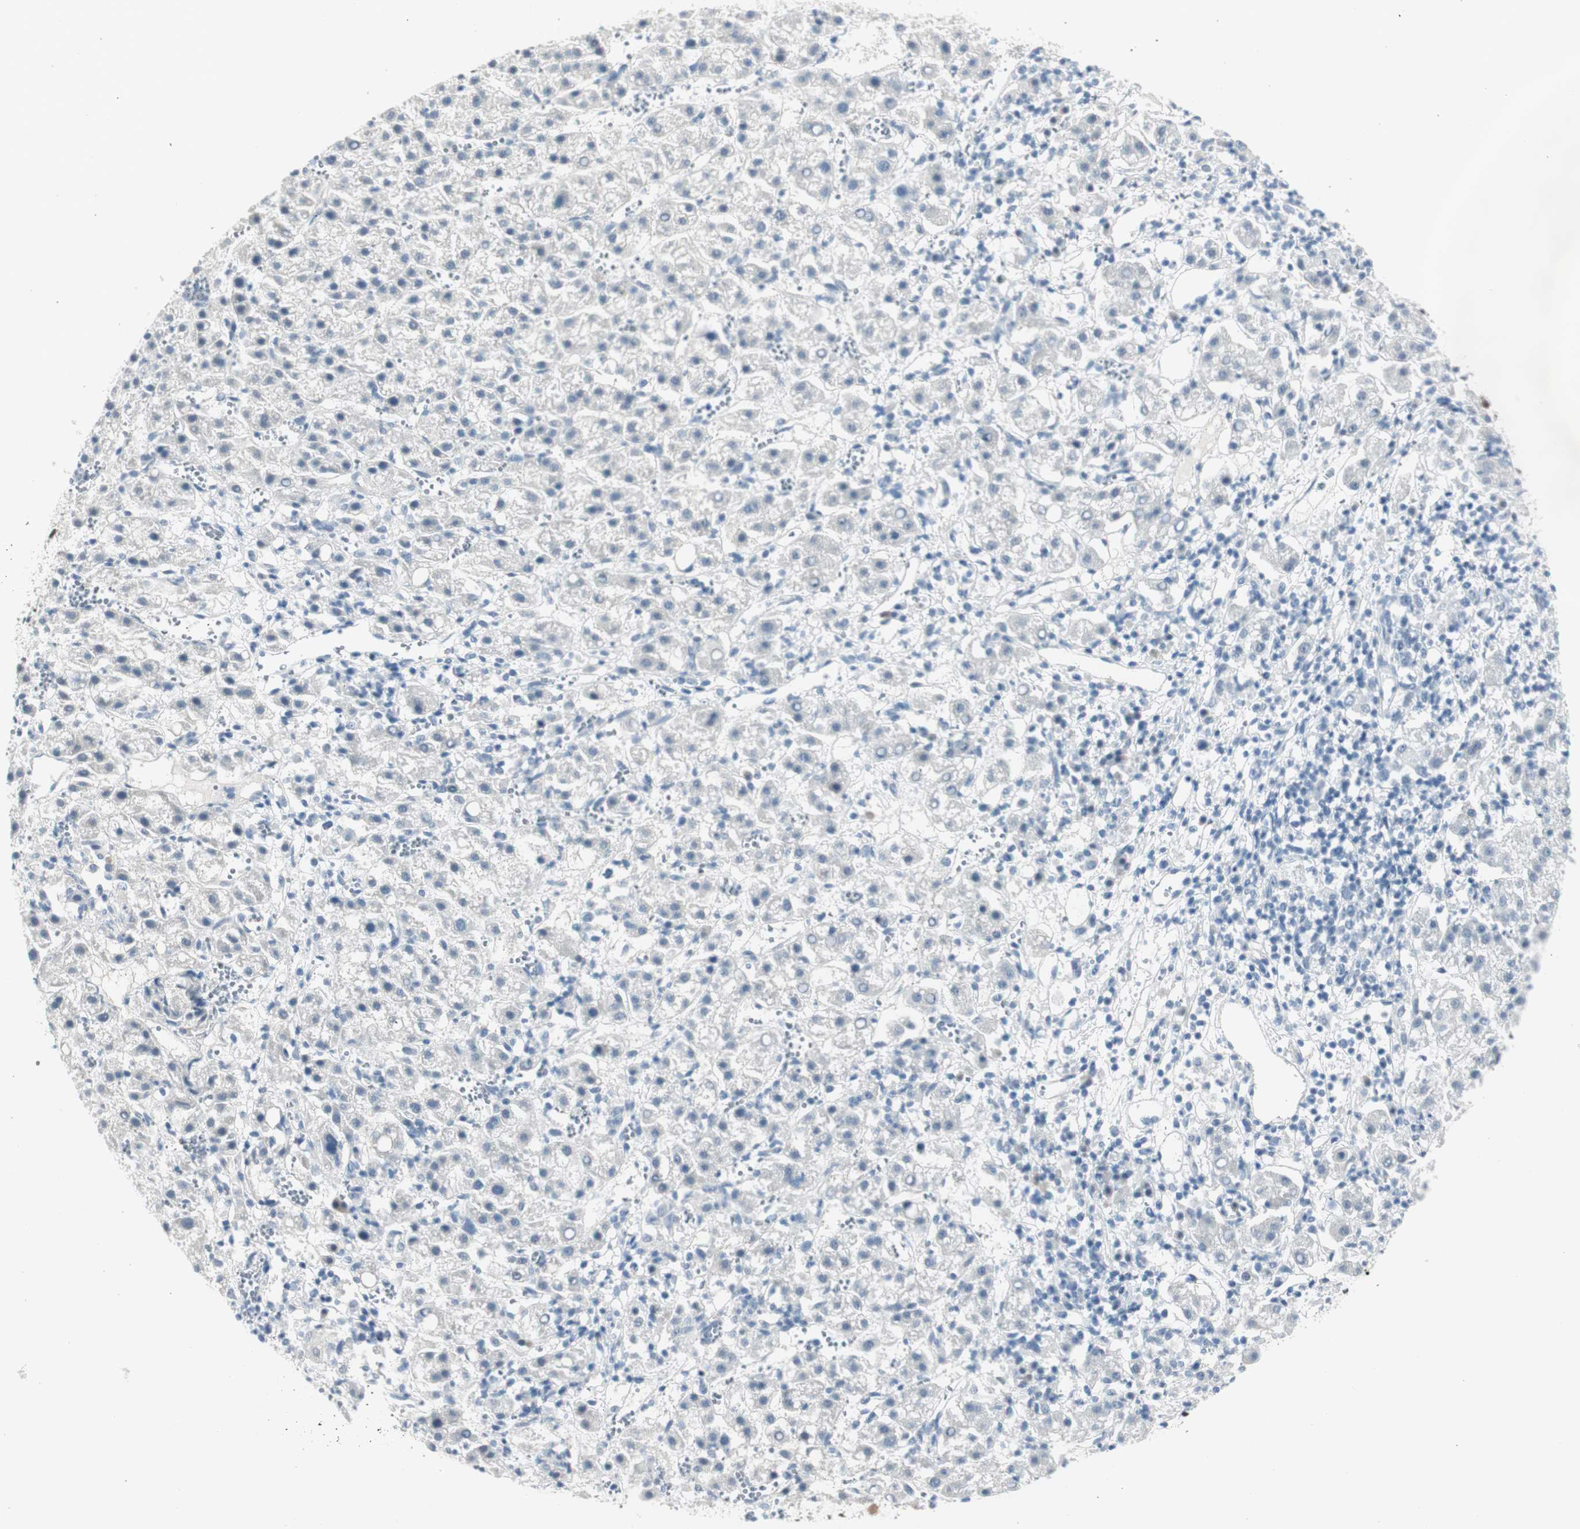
{"staining": {"intensity": "negative", "quantity": "none", "location": "none"}, "tissue": "liver cancer", "cell_type": "Tumor cells", "image_type": "cancer", "snomed": [{"axis": "morphology", "description": "Carcinoma, Hepatocellular, NOS"}, {"axis": "topography", "description": "Liver"}], "caption": "High power microscopy micrograph of an immunohistochemistry micrograph of liver cancer, revealing no significant staining in tumor cells.", "gene": "LONP2", "patient": {"sex": "female", "age": 58}}